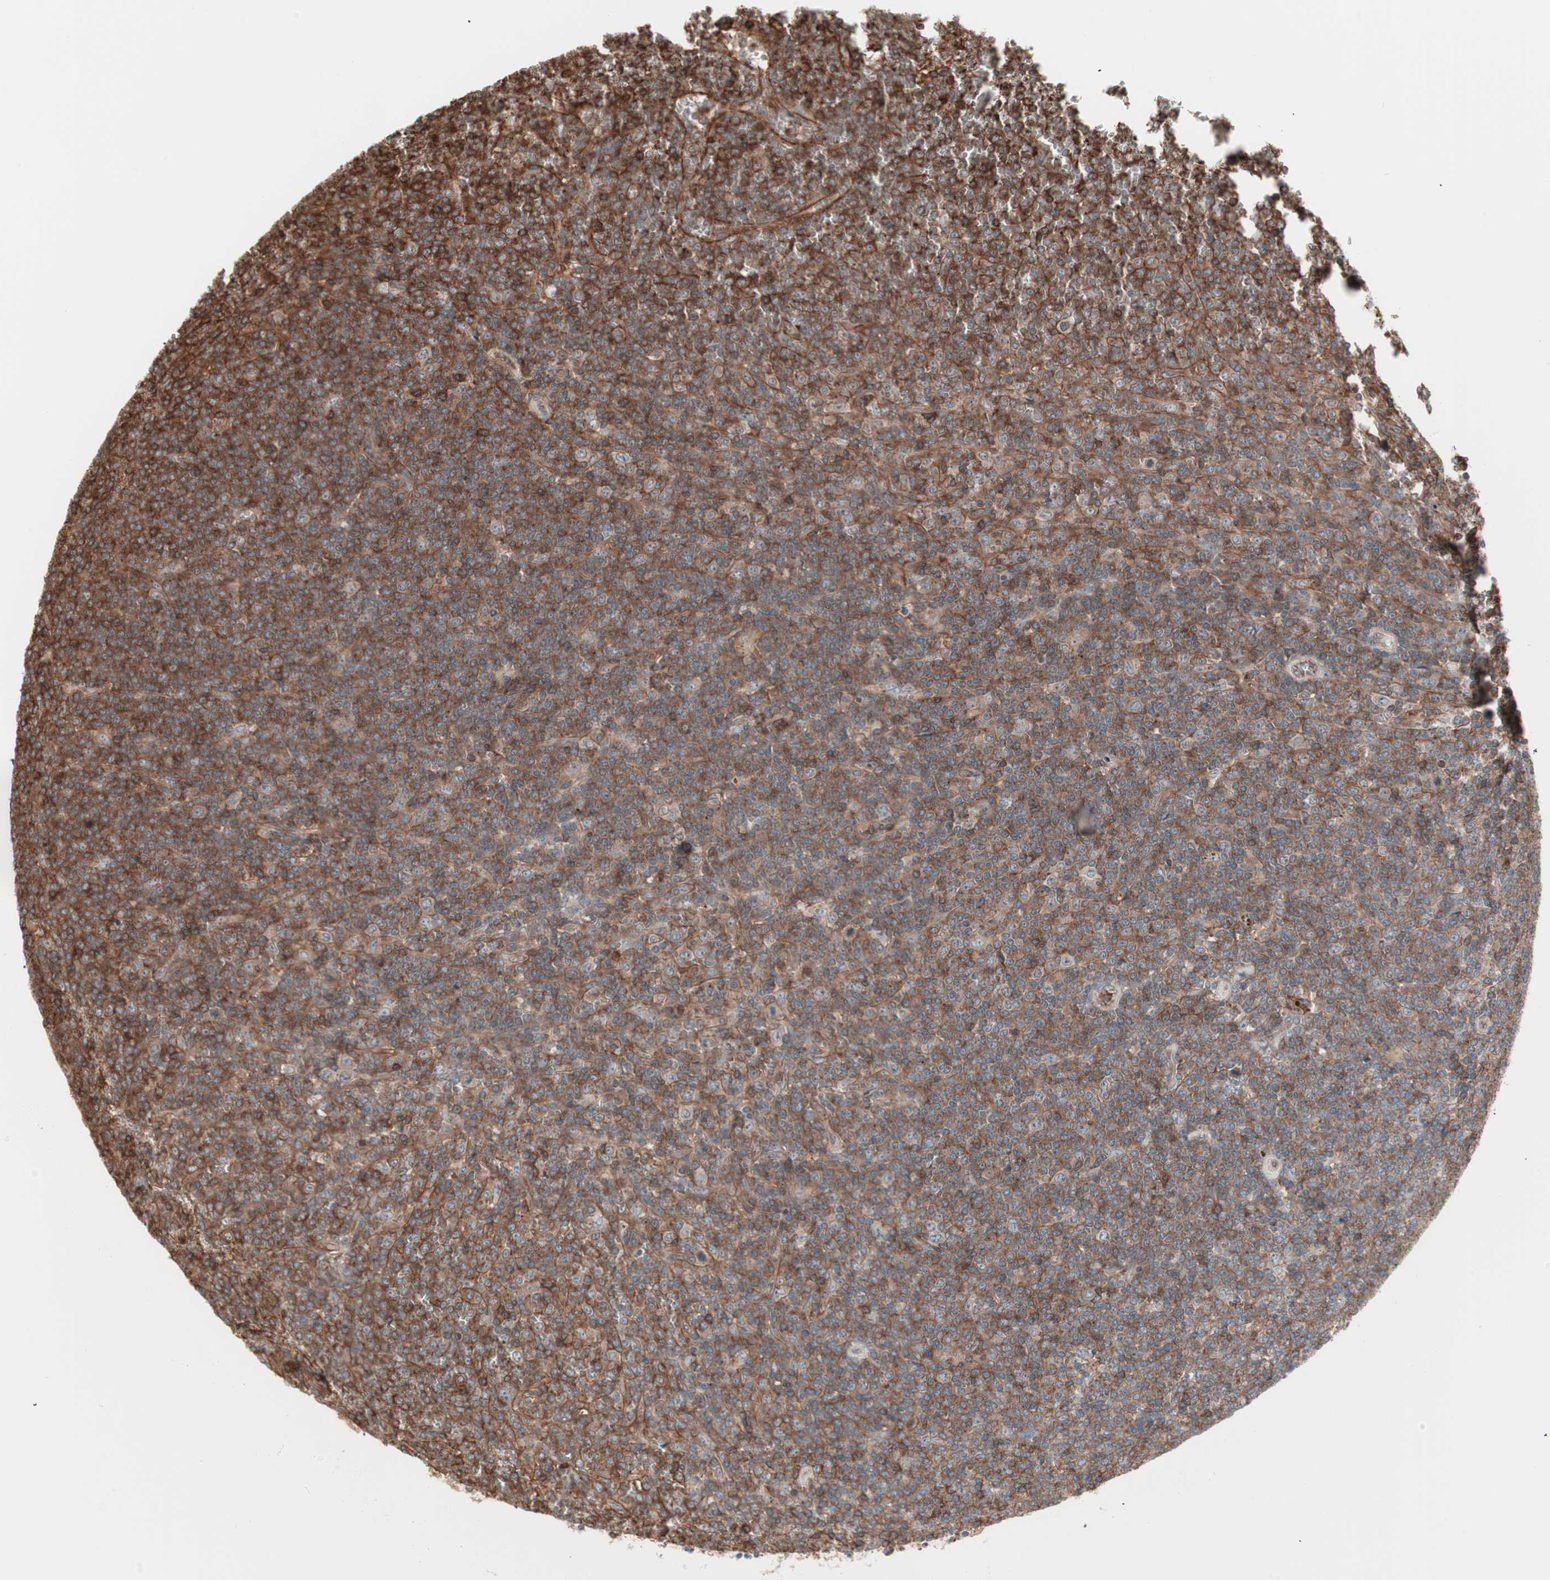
{"staining": {"intensity": "strong", "quantity": ">75%", "location": "cytoplasmic/membranous"}, "tissue": "lymphoma", "cell_type": "Tumor cells", "image_type": "cancer", "snomed": [{"axis": "morphology", "description": "Malignant lymphoma, non-Hodgkin's type, Low grade"}, {"axis": "topography", "description": "Spleen"}], "caption": "High-power microscopy captured an immunohistochemistry (IHC) micrograph of lymphoma, revealing strong cytoplasmic/membranous staining in about >75% of tumor cells.", "gene": "TCP11L1", "patient": {"sex": "female", "age": 19}}